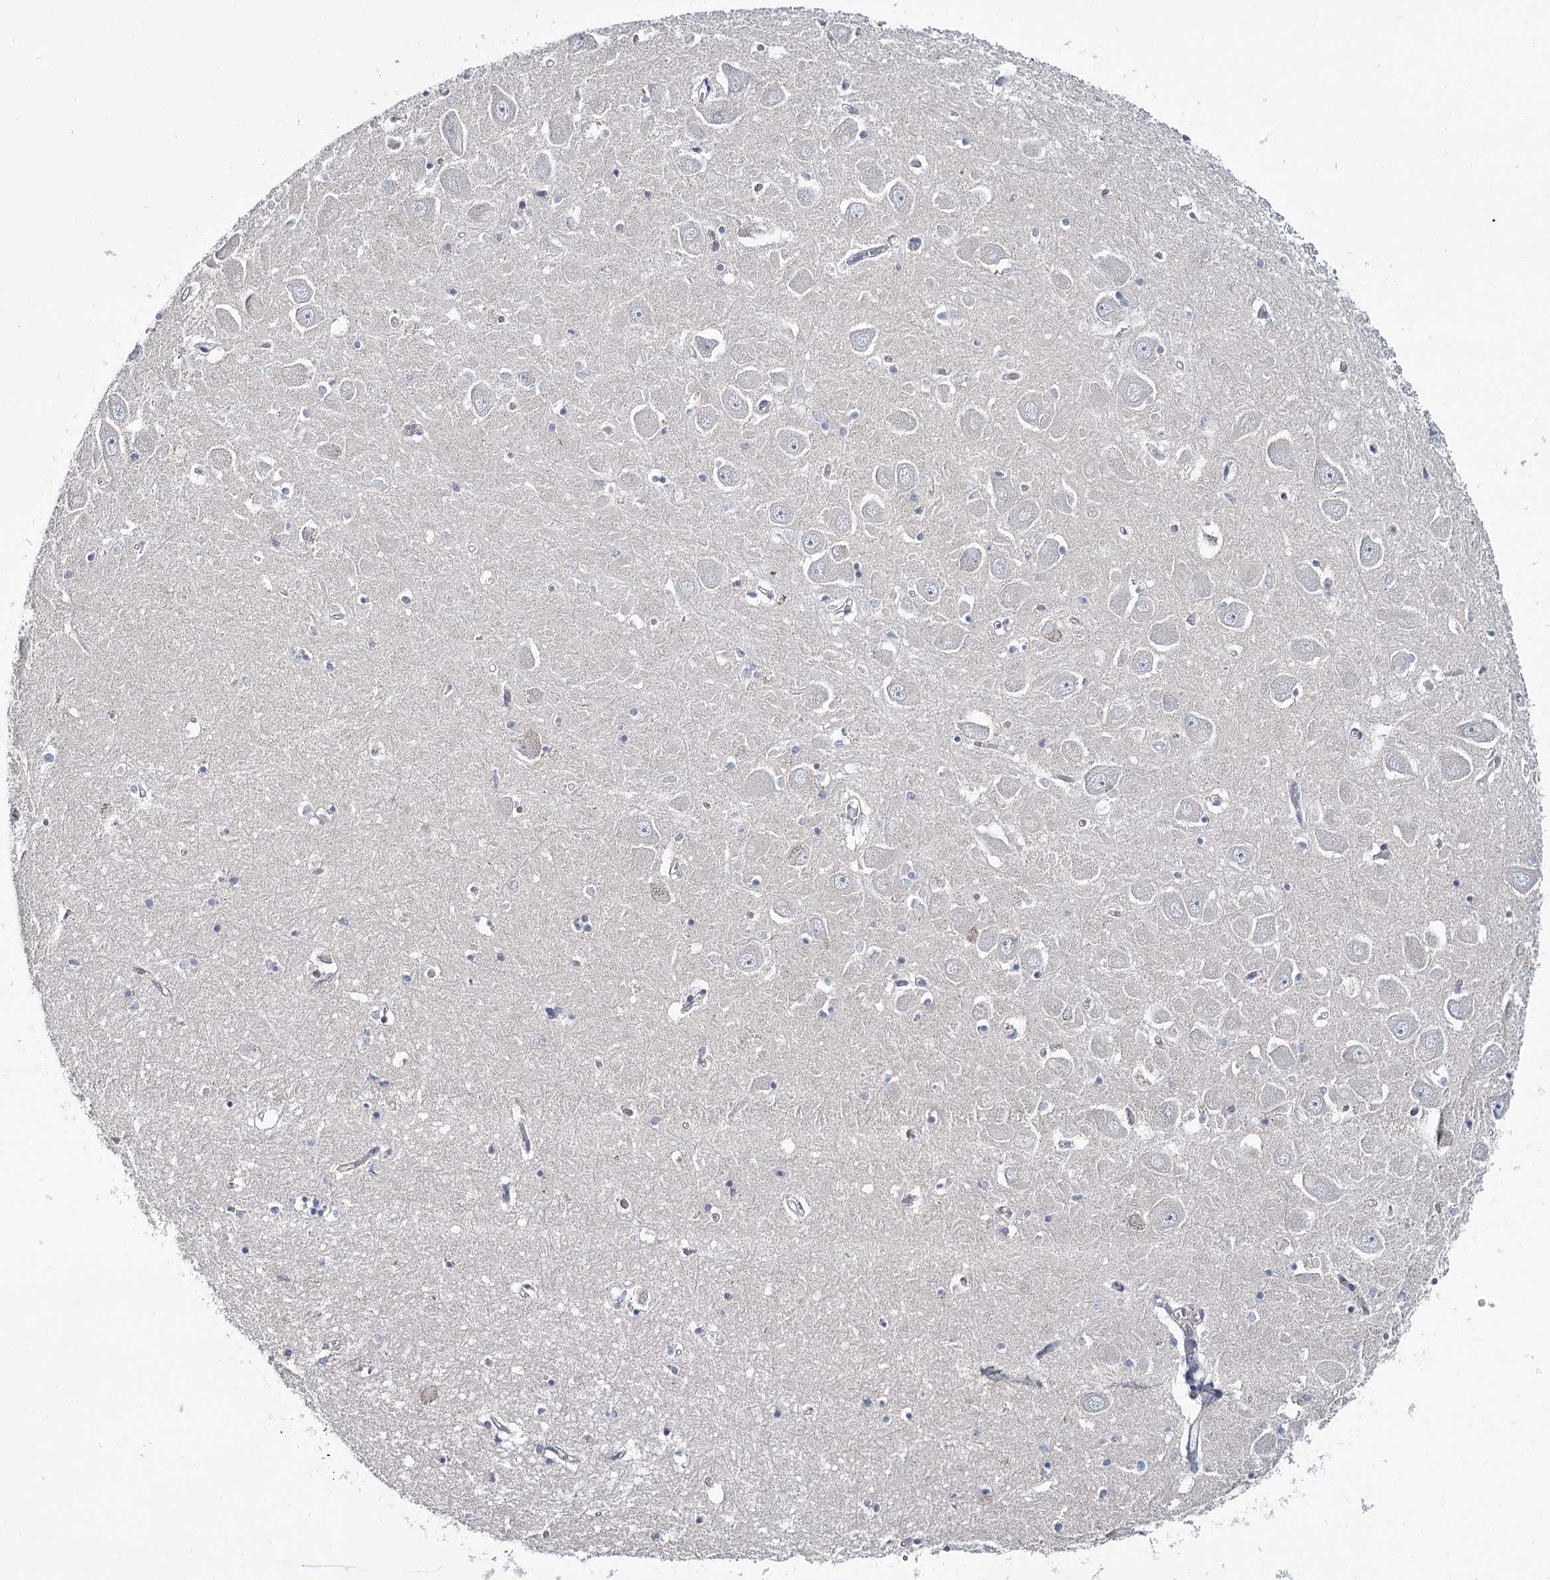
{"staining": {"intensity": "negative", "quantity": "none", "location": "none"}, "tissue": "hippocampus", "cell_type": "Glial cells", "image_type": "normal", "snomed": [{"axis": "morphology", "description": "Normal tissue, NOS"}, {"axis": "topography", "description": "Hippocampus"}], "caption": "DAB (3,3'-diaminobenzidine) immunohistochemical staining of benign human hippocampus displays no significant staining in glial cells.", "gene": "CPLANE1", "patient": {"sex": "male", "age": 70}}